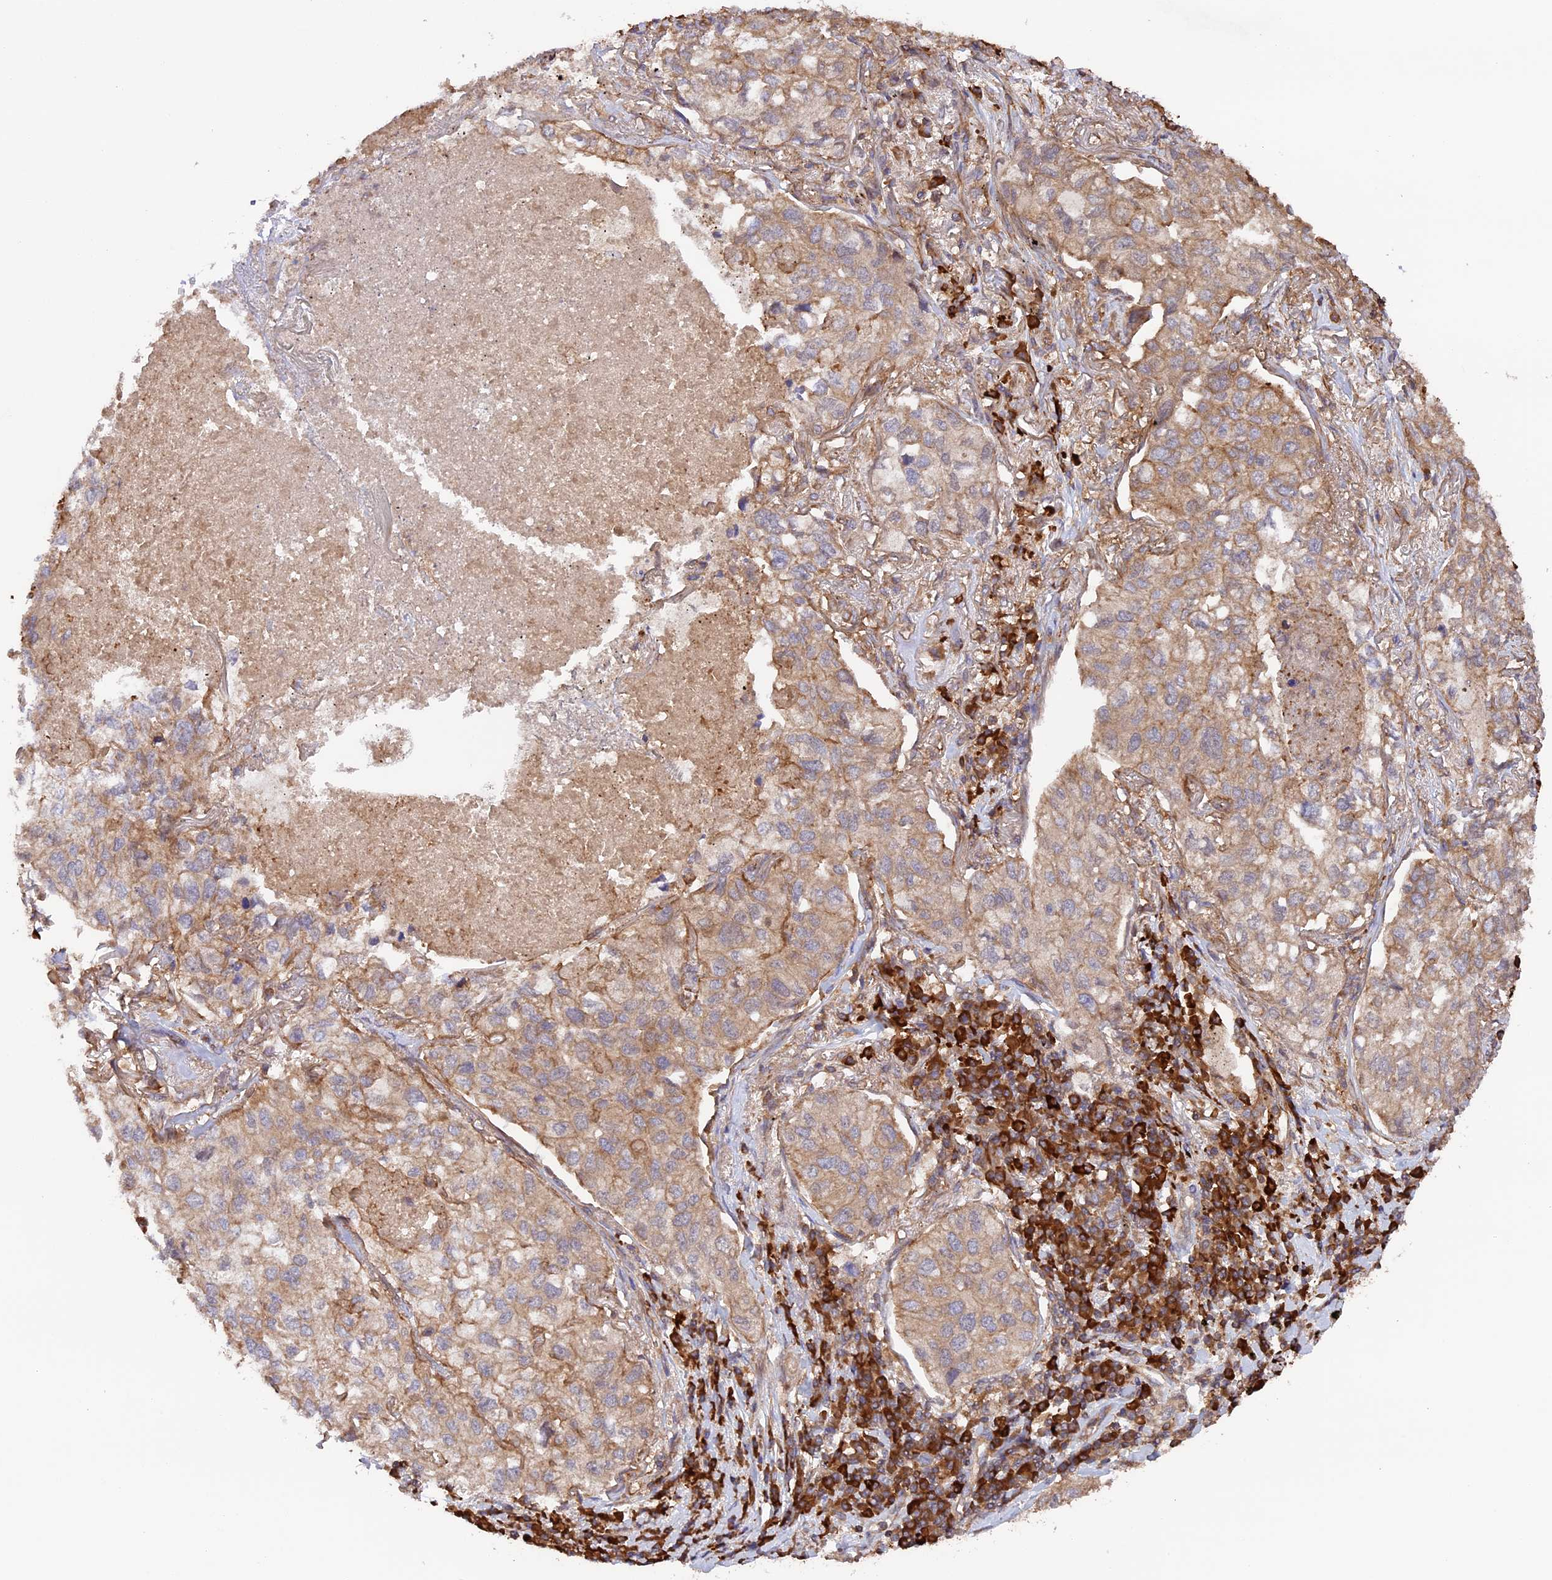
{"staining": {"intensity": "moderate", "quantity": "25%-75%", "location": "cytoplasmic/membranous"}, "tissue": "lung cancer", "cell_type": "Tumor cells", "image_type": "cancer", "snomed": [{"axis": "morphology", "description": "Adenocarcinoma, NOS"}, {"axis": "topography", "description": "Lung"}], "caption": "High-magnification brightfield microscopy of lung cancer (adenocarcinoma) stained with DAB (brown) and counterstained with hematoxylin (blue). tumor cells exhibit moderate cytoplasmic/membranous positivity is seen in about25%-75% of cells.", "gene": "GAS8", "patient": {"sex": "male", "age": 65}}